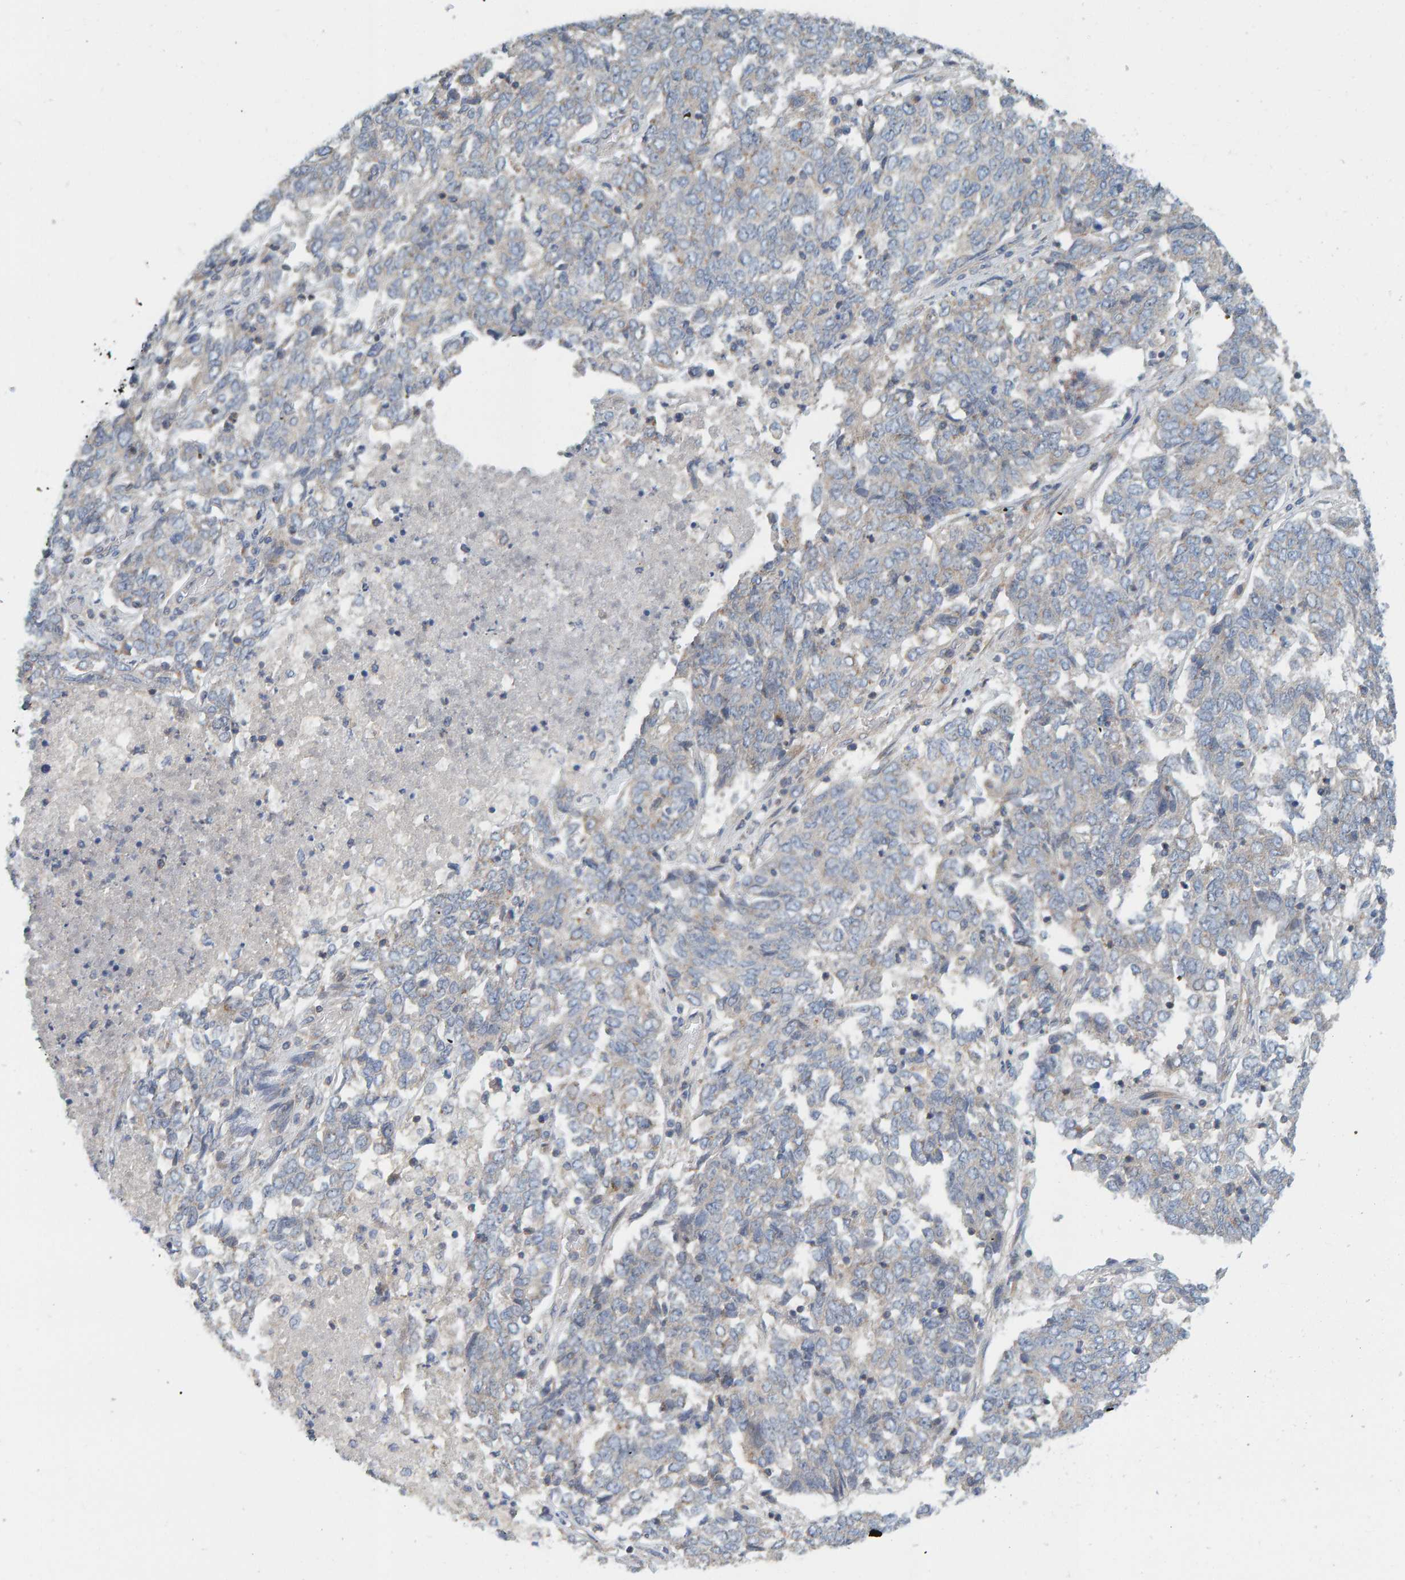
{"staining": {"intensity": "moderate", "quantity": "<25%", "location": "cytoplasmic/membranous"}, "tissue": "endometrial cancer", "cell_type": "Tumor cells", "image_type": "cancer", "snomed": [{"axis": "morphology", "description": "Adenocarcinoma, NOS"}, {"axis": "topography", "description": "Endometrium"}], "caption": "Immunohistochemistry (IHC) (DAB (3,3'-diaminobenzidine)) staining of human endometrial adenocarcinoma displays moderate cytoplasmic/membranous protein expression in about <25% of tumor cells.", "gene": "CCM2", "patient": {"sex": "female", "age": 80}}